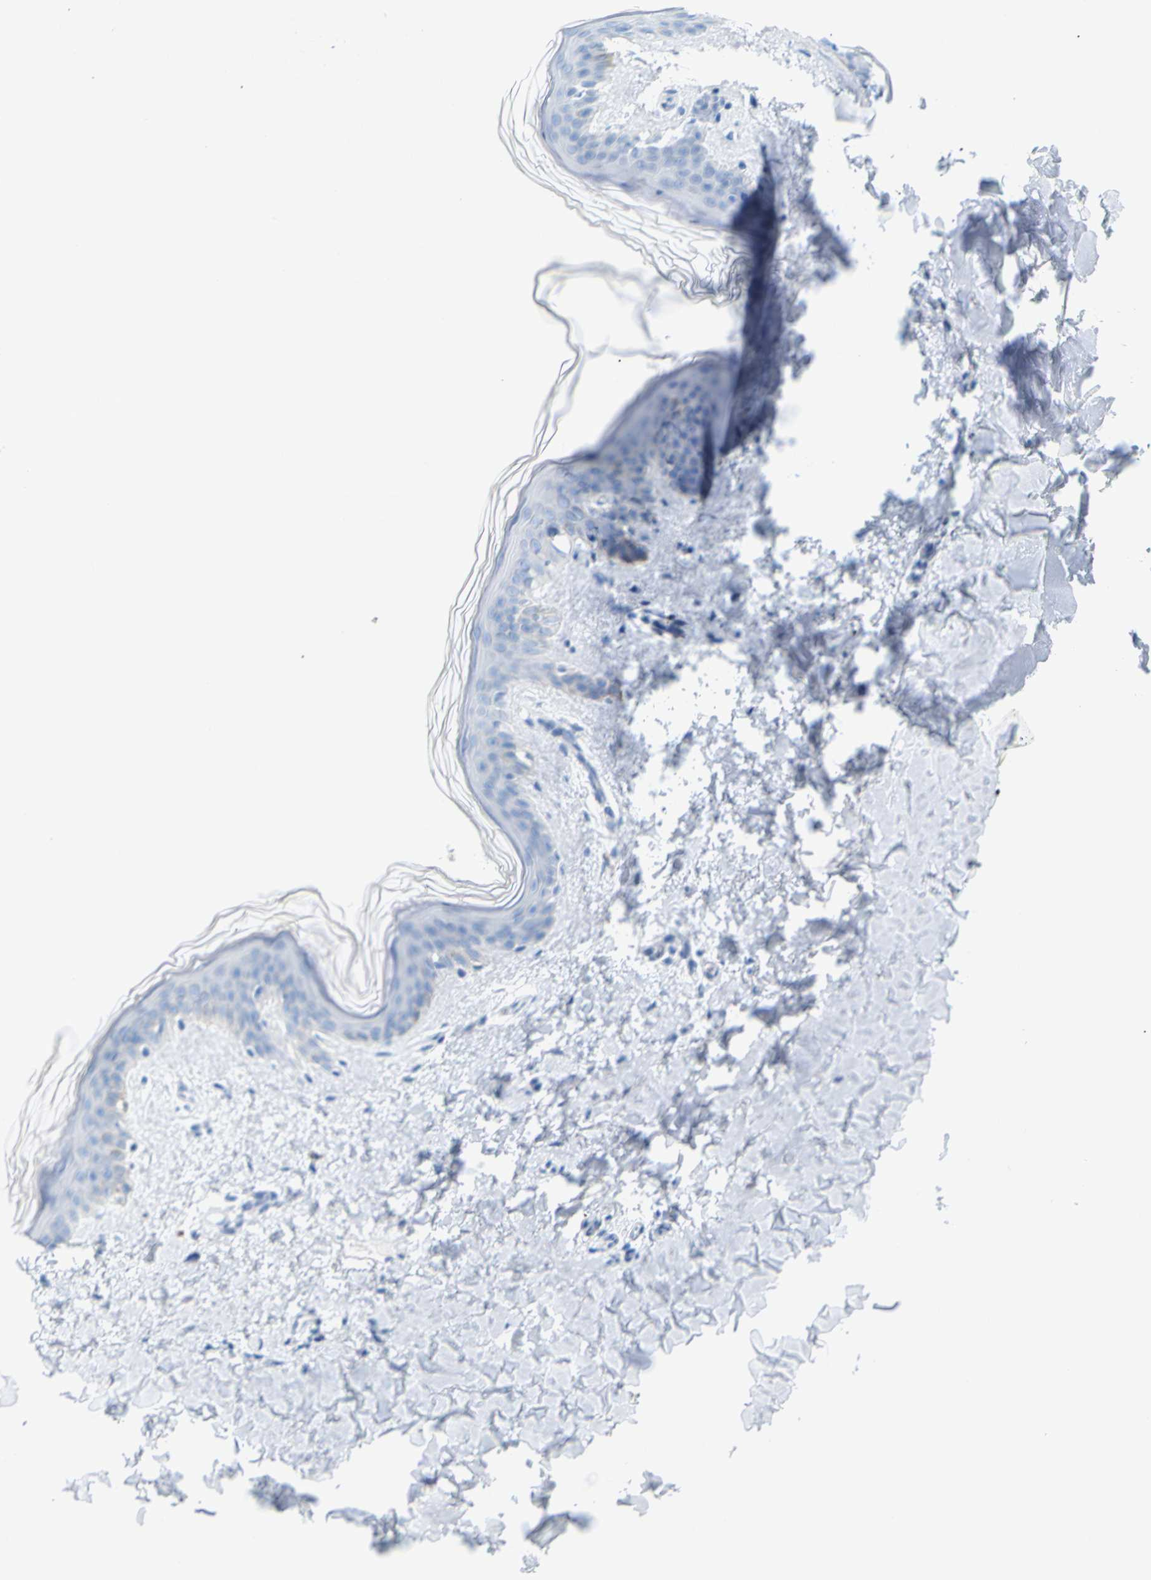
{"staining": {"intensity": "negative", "quantity": "none", "location": "none"}, "tissue": "skin", "cell_type": "Fibroblasts", "image_type": "normal", "snomed": [{"axis": "morphology", "description": "Normal tissue, NOS"}, {"axis": "topography", "description": "Skin"}], "caption": "This photomicrograph is of normal skin stained with immunohistochemistry to label a protein in brown with the nuclei are counter-stained blue. There is no expression in fibroblasts.", "gene": "OPN1SW", "patient": {"sex": "female", "age": 41}}